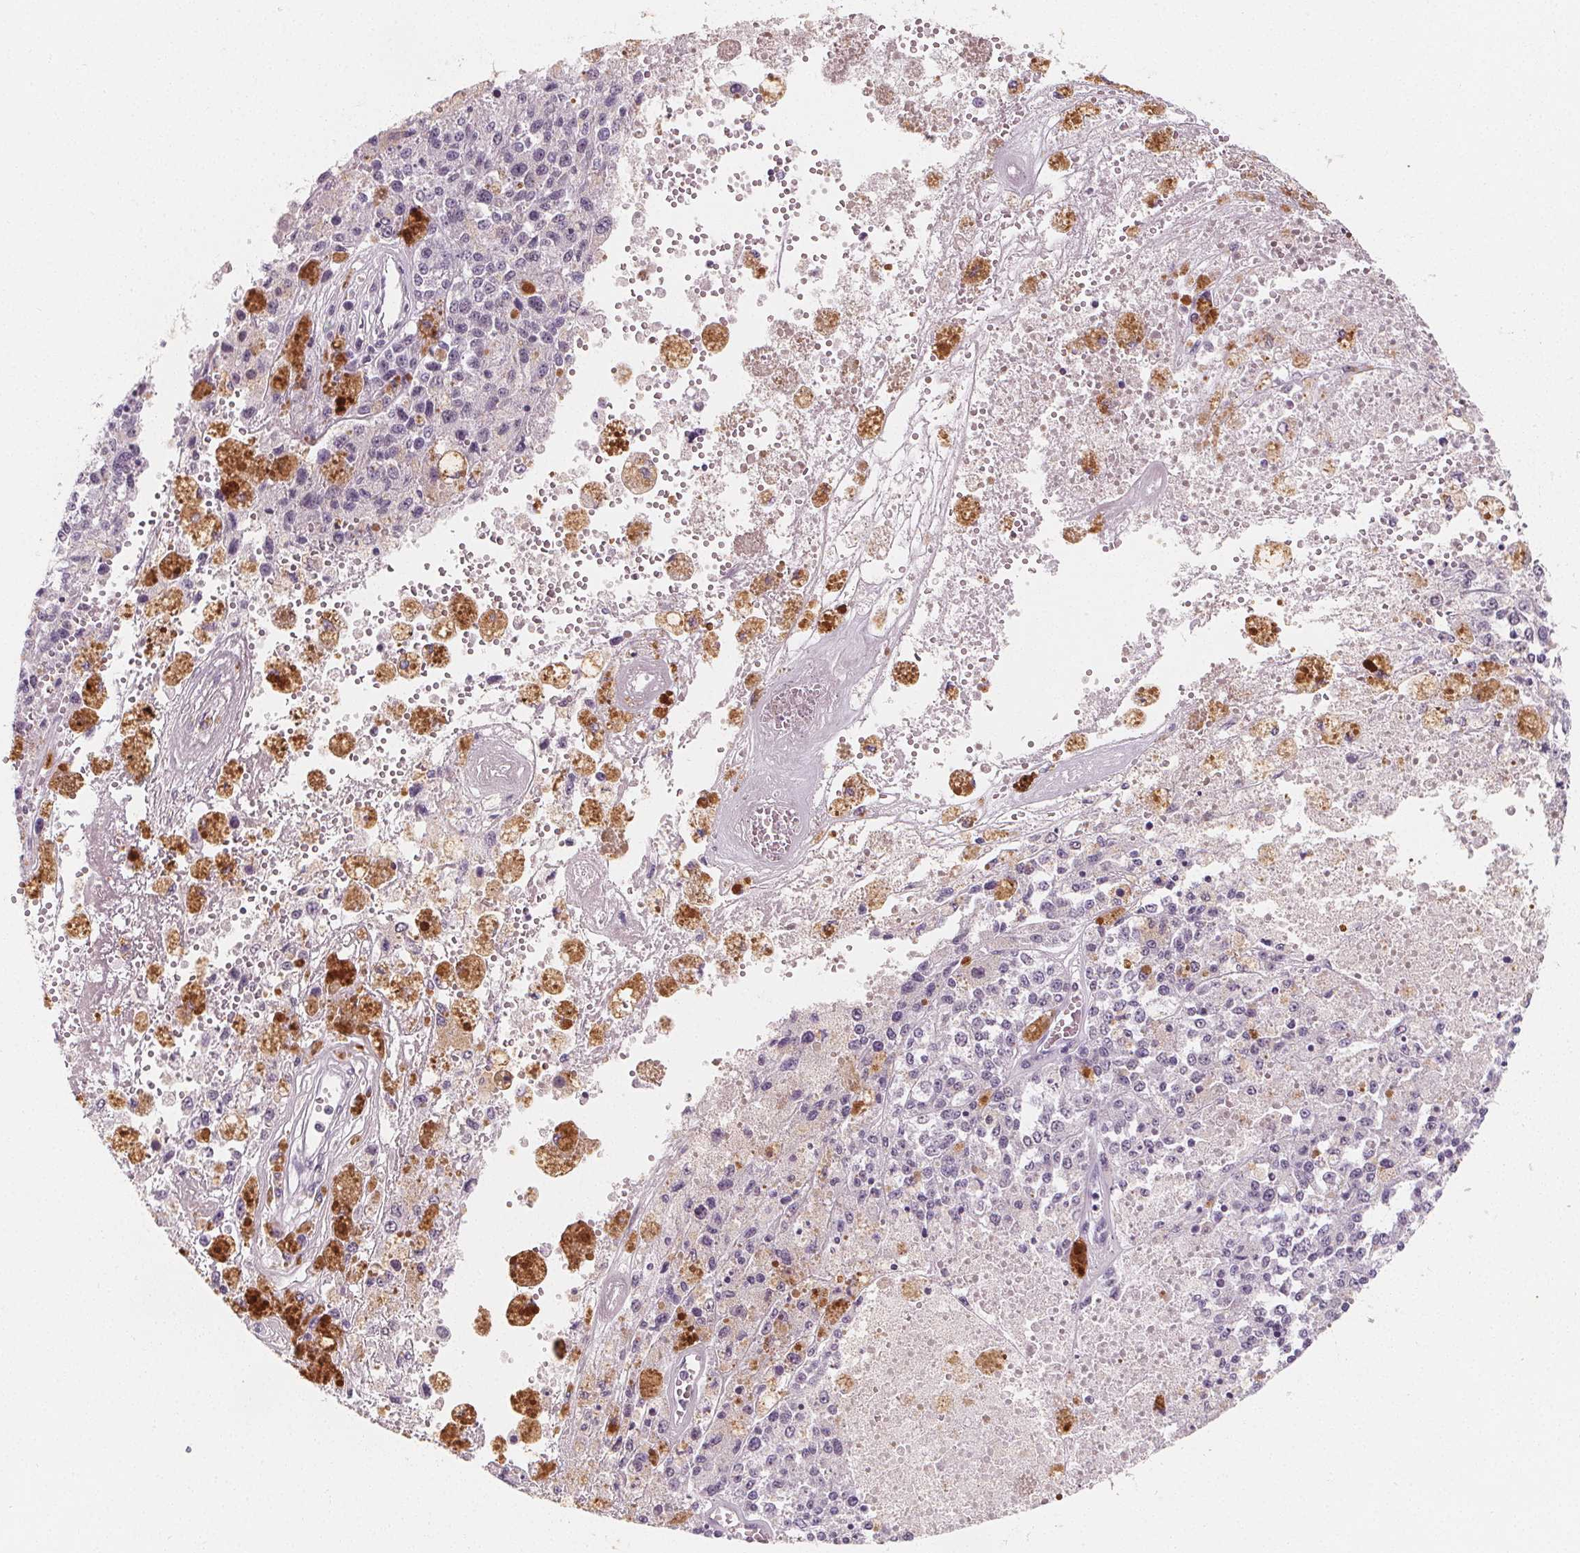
{"staining": {"intensity": "negative", "quantity": "none", "location": "none"}, "tissue": "melanoma", "cell_type": "Tumor cells", "image_type": "cancer", "snomed": [{"axis": "morphology", "description": "Malignant melanoma, Metastatic site"}, {"axis": "topography", "description": "Lymph node"}], "caption": "Malignant melanoma (metastatic site) was stained to show a protein in brown. There is no significant positivity in tumor cells.", "gene": "DBX2", "patient": {"sex": "female", "age": 64}}